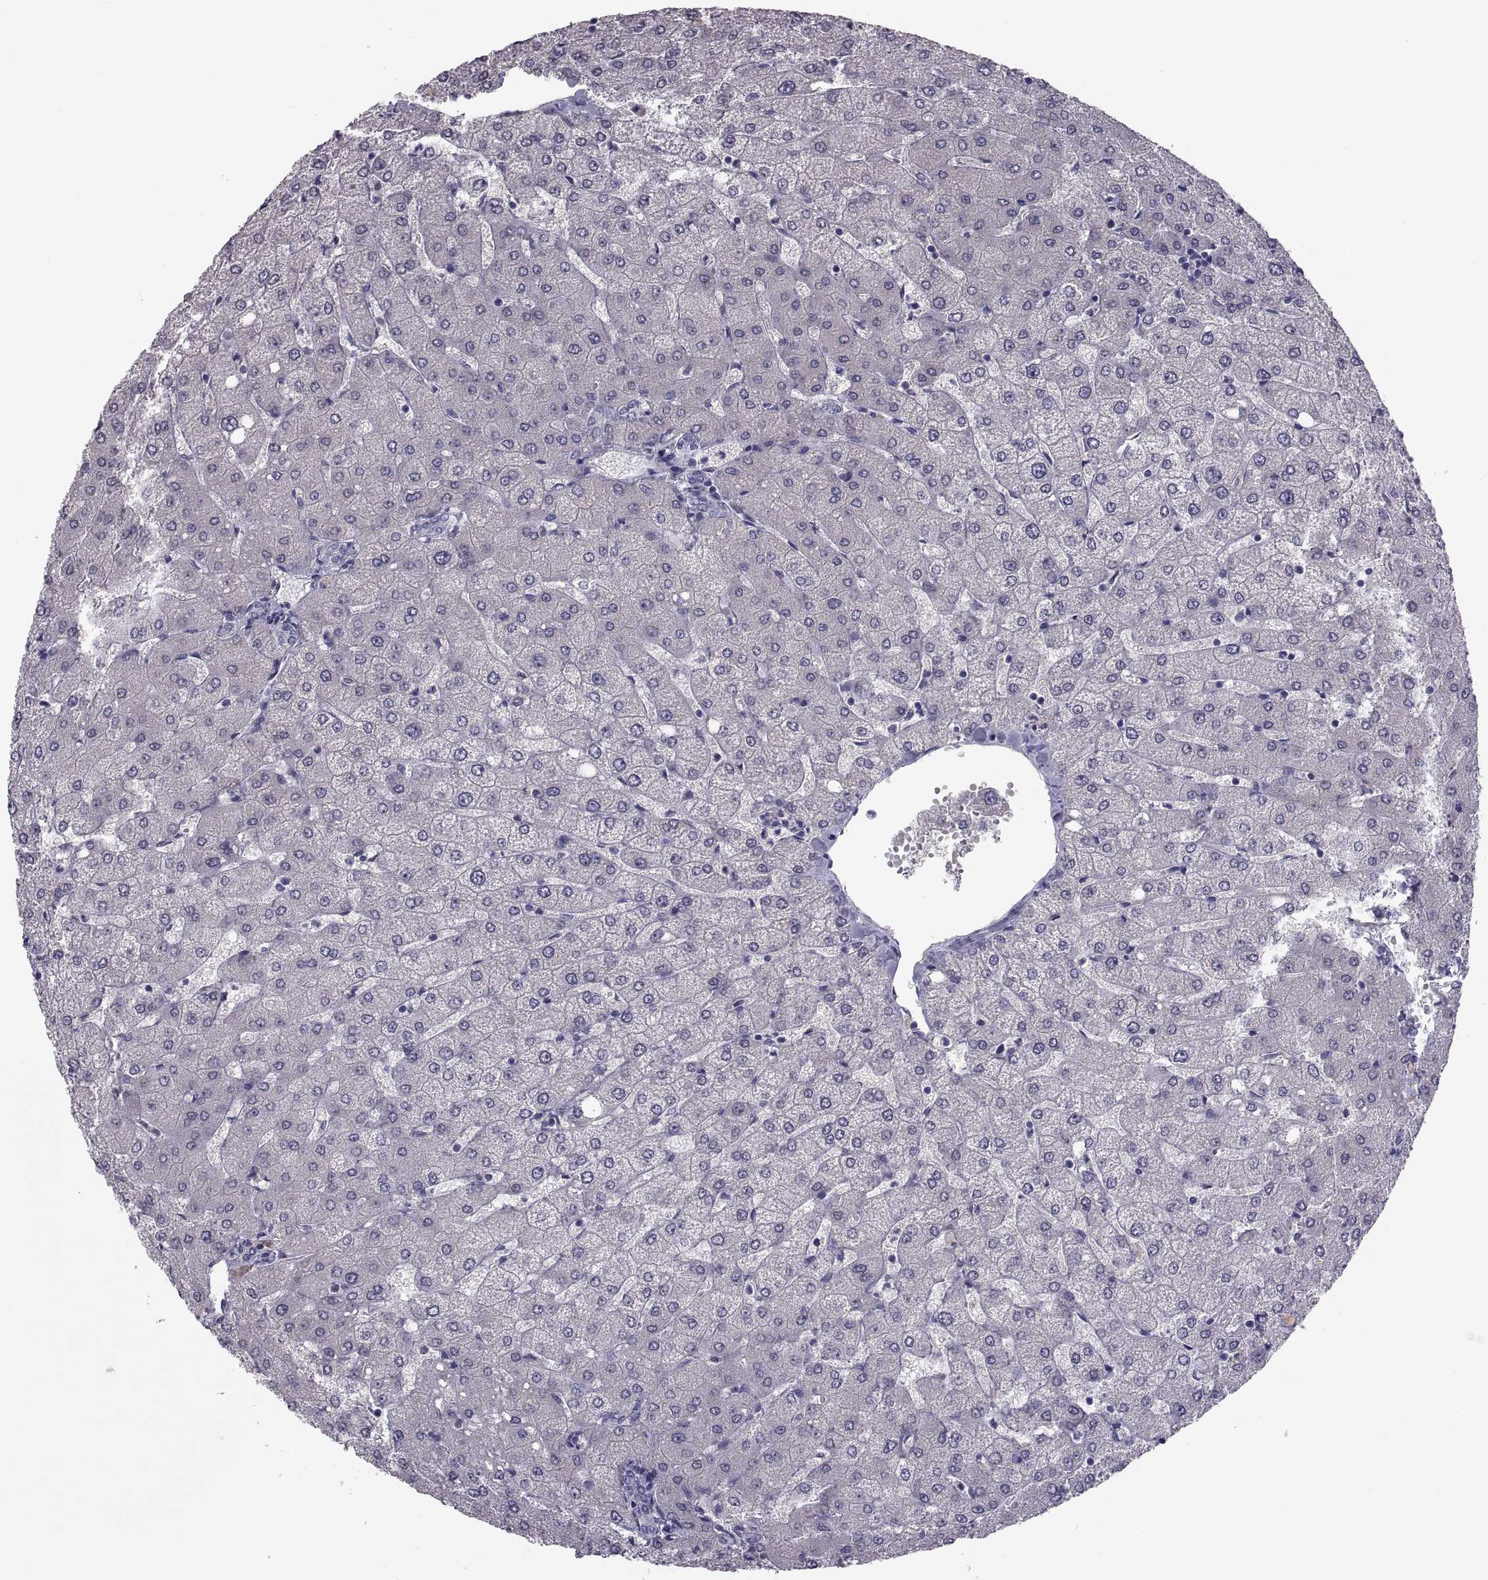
{"staining": {"intensity": "negative", "quantity": "none", "location": "none"}, "tissue": "liver", "cell_type": "Cholangiocytes", "image_type": "normal", "snomed": [{"axis": "morphology", "description": "Normal tissue, NOS"}, {"axis": "topography", "description": "Liver"}], "caption": "A histopathology image of human liver is negative for staining in cholangiocytes. The staining is performed using DAB brown chromogen with nuclei counter-stained in using hematoxylin.", "gene": "PDZRN4", "patient": {"sex": "female", "age": 54}}